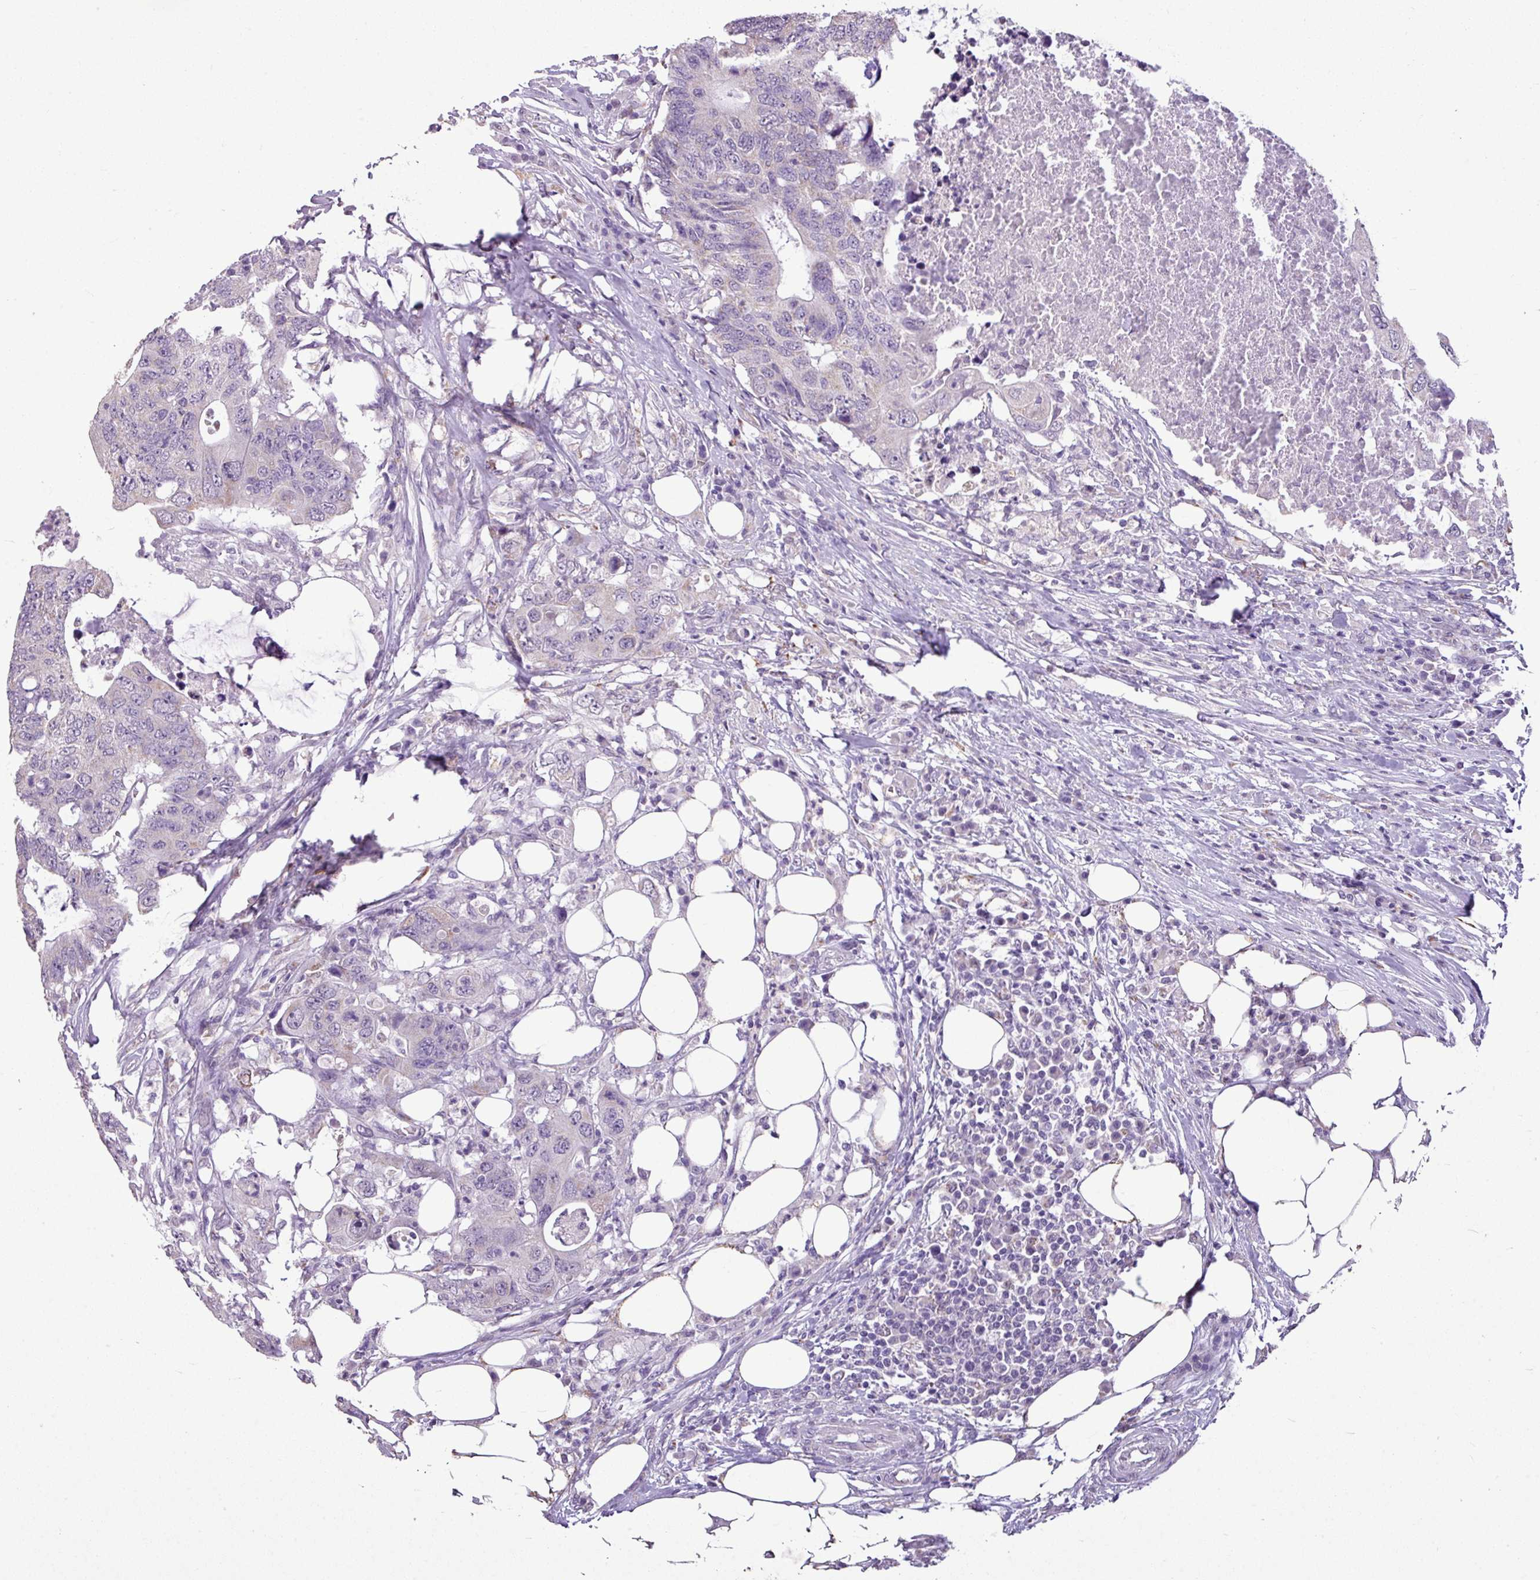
{"staining": {"intensity": "negative", "quantity": "none", "location": "none"}, "tissue": "colorectal cancer", "cell_type": "Tumor cells", "image_type": "cancer", "snomed": [{"axis": "morphology", "description": "Adenocarcinoma, NOS"}, {"axis": "topography", "description": "Colon"}], "caption": "Tumor cells are negative for brown protein staining in colorectal adenocarcinoma. (Brightfield microscopy of DAB IHC at high magnification).", "gene": "ALDH2", "patient": {"sex": "male", "age": 71}}